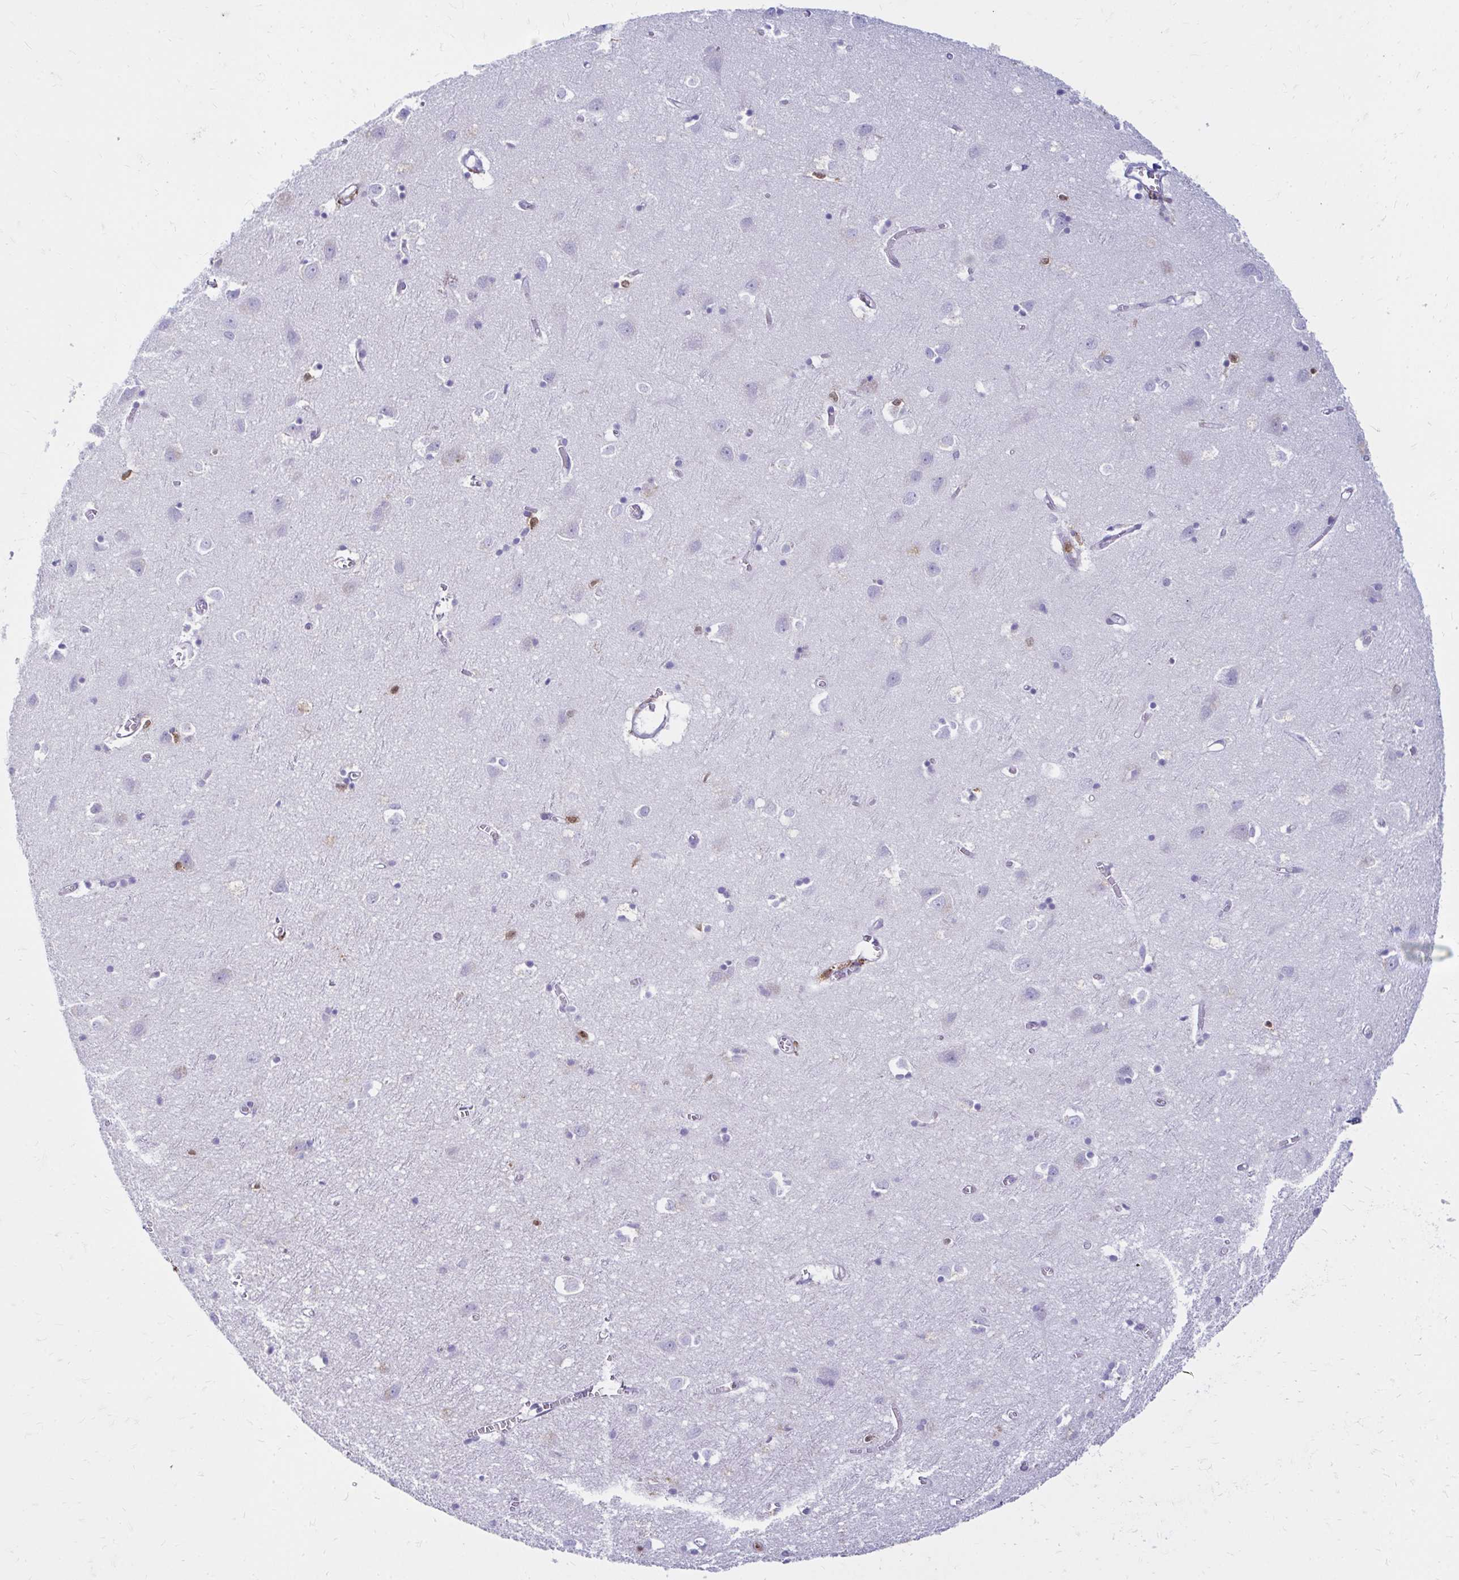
{"staining": {"intensity": "negative", "quantity": "none", "location": "none"}, "tissue": "cerebral cortex", "cell_type": "Endothelial cells", "image_type": "normal", "snomed": [{"axis": "morphology", "description": "Normal tissue, NOS"}, {"axis": "topography", "description": "Cerebral cortex"}], "caption": "Immunohistochemistry (IHC) image of benign cerebral cortex: human cerebral cortex stained with DAB reveals no significant protein positivity in endothelial cells. Brightfield microscopy of IHC stained with DAB (3,3'-diaminobenzidine) (brown) and hematoxylin (blue), captured at high magnification.", "gene": "PYCARD", "patient": {"sex": "male", "age": 70}}